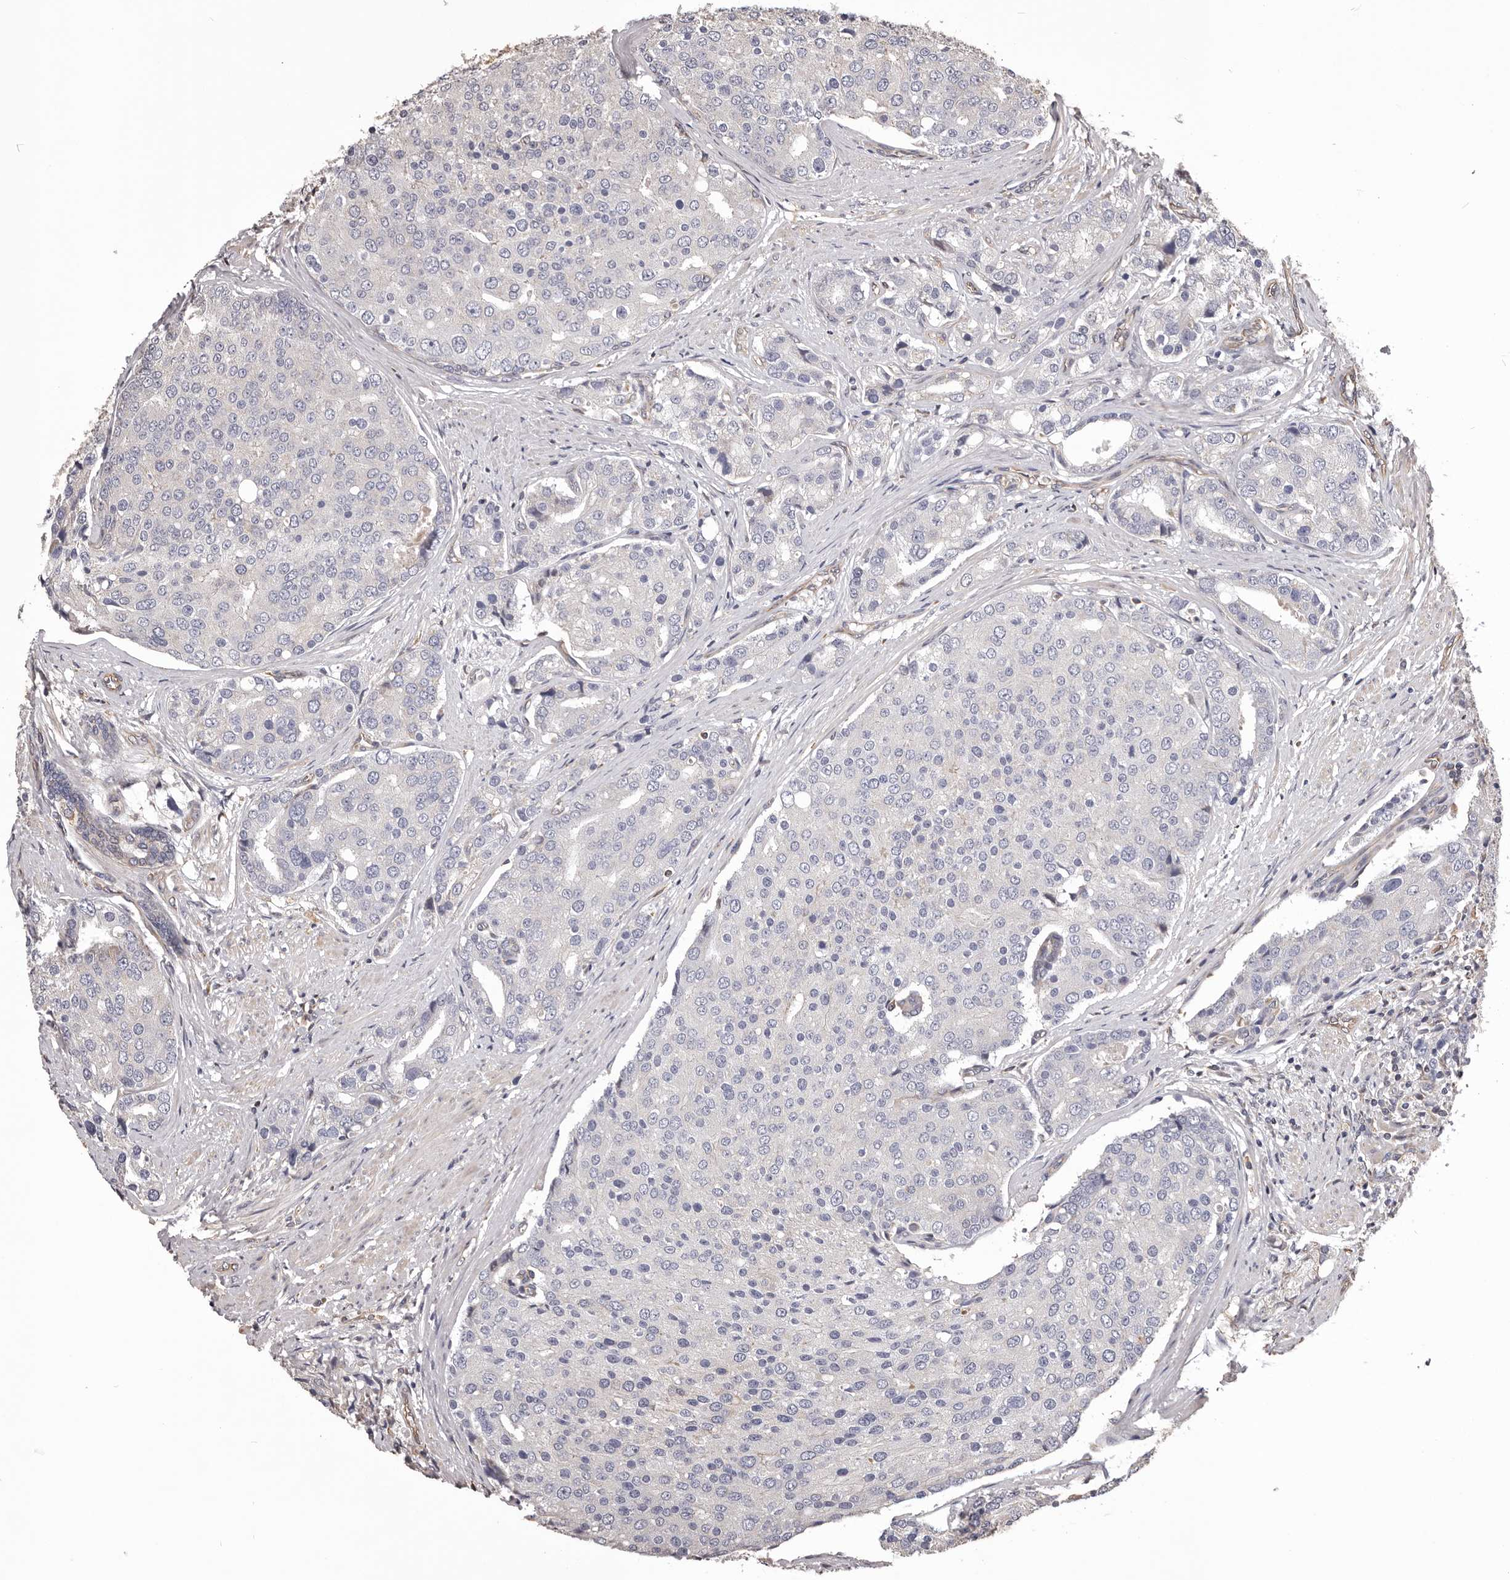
{"staining": {"intensity": "negative", "quantity": "none", "location": "none"}, "tissue": "prostate cancer", "cell_type": "Tumor cells", "image_type": "cancer", "snomed": [{"axis": "morphology", "description": "Adenocarcinoma, High grade"}, {"axis": "topography", "description": "Prostate"}], "caption": "Human prostate high-grade adenocarcinoma stained for a protein using IHC demonstrates no expression in tumor cells.", "gene": "CEP104", "patient": {"sex": "male", "age": 50}}